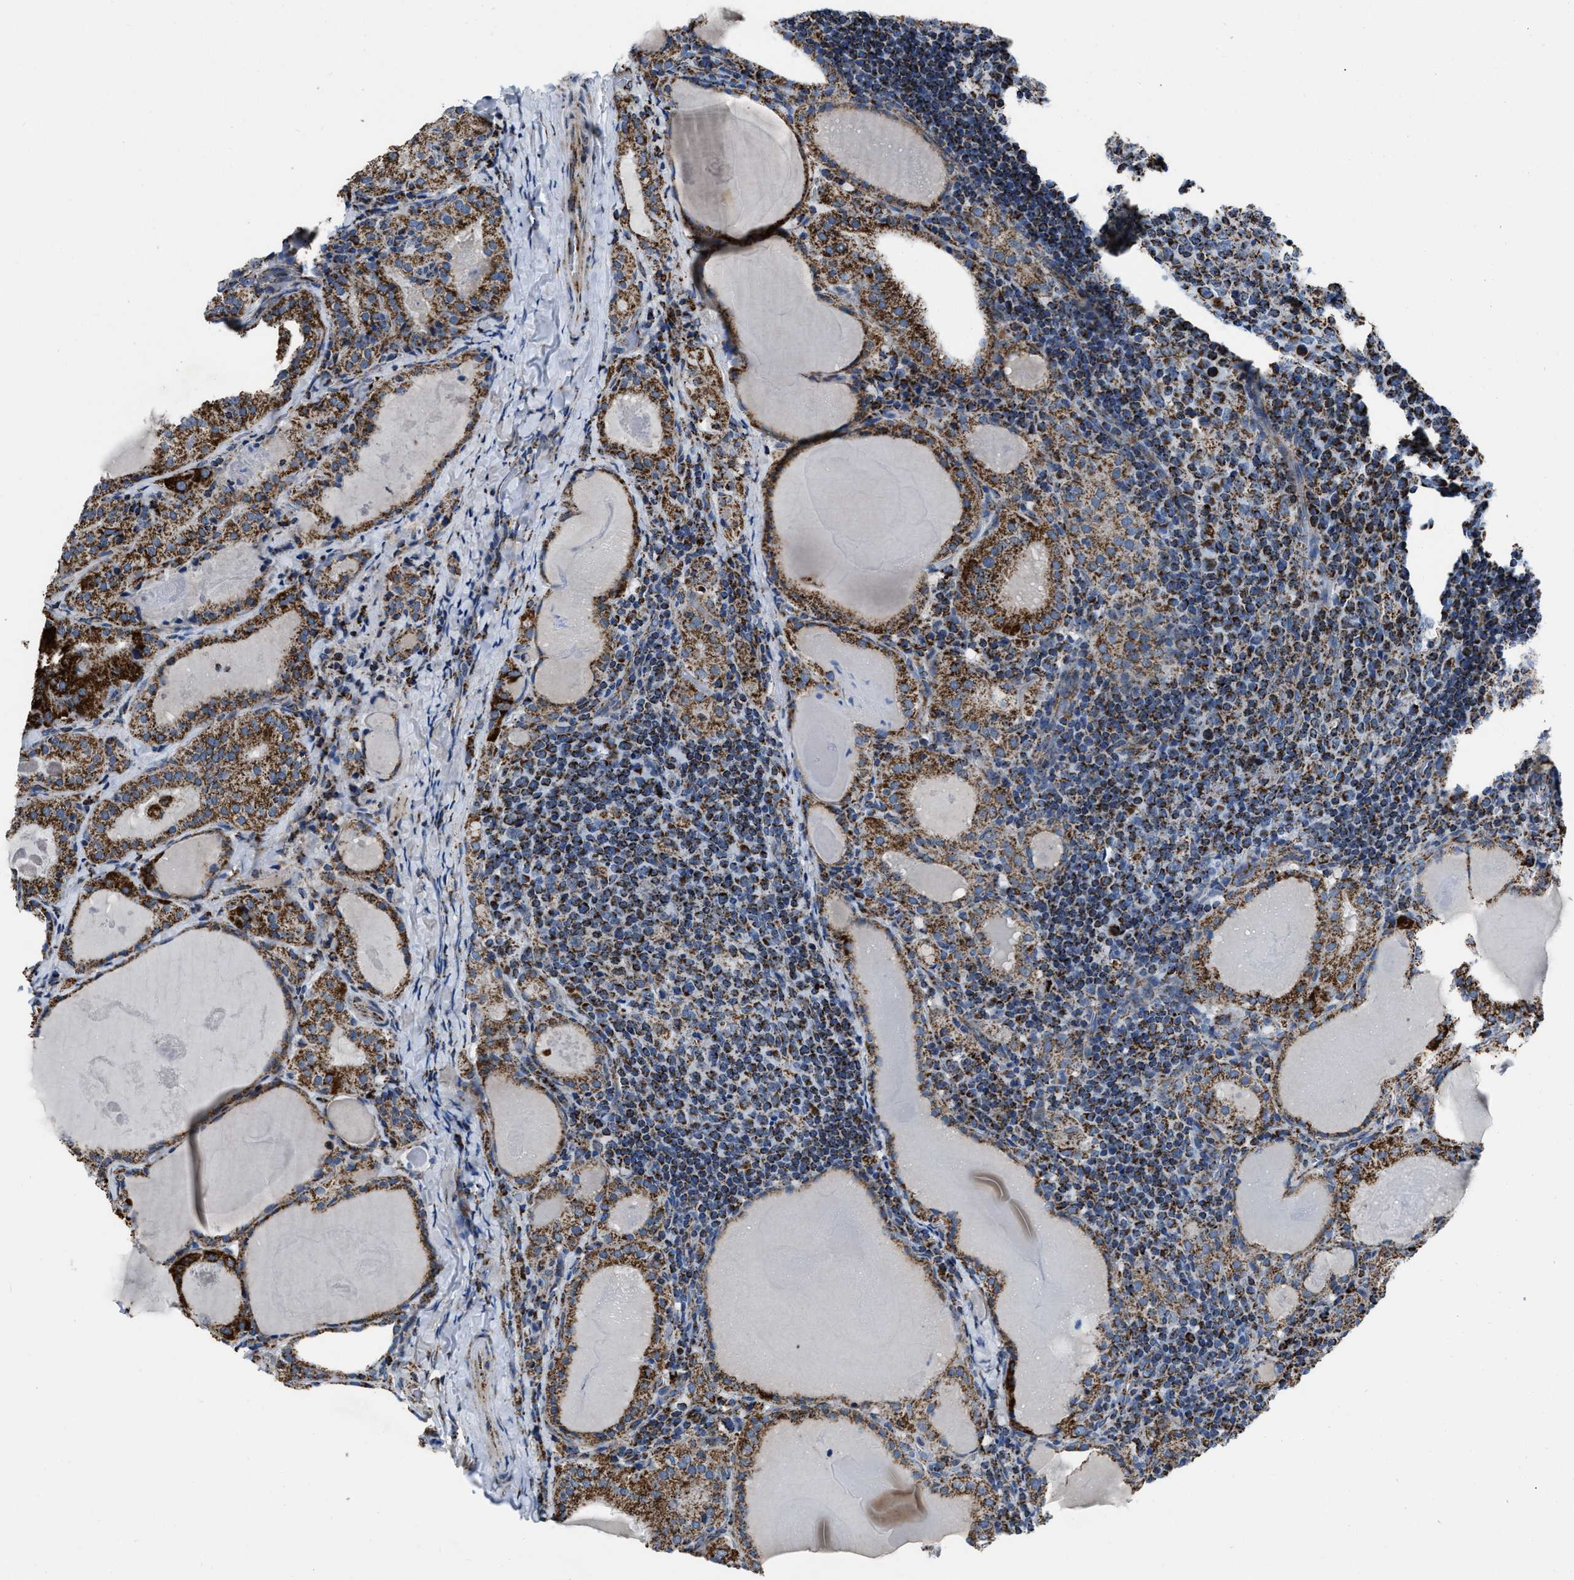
{"staining": {"intensity": "moderate", "quantity": ">75%", "location": "cytoplasmic/membranous"}, "tissue": "thyroid cancer", "cell_type": "Tumor cells", "image_type": "cancer", "snomed": [{"axis": "morphology", "description": "Papillary adenocarcinoma, NOS"}, {"axis": "topography", "description": "Thyroid gland"}], "caption": "About >75% of tumor cells in human thyroid papillary adenocarcinoma exhibit moderate cytoplasmic/membranous protein positivity as visualized by brown immunohistochemical staining.", "gene": "NSD3", "patient": {"sex": "female", "age": 42}}